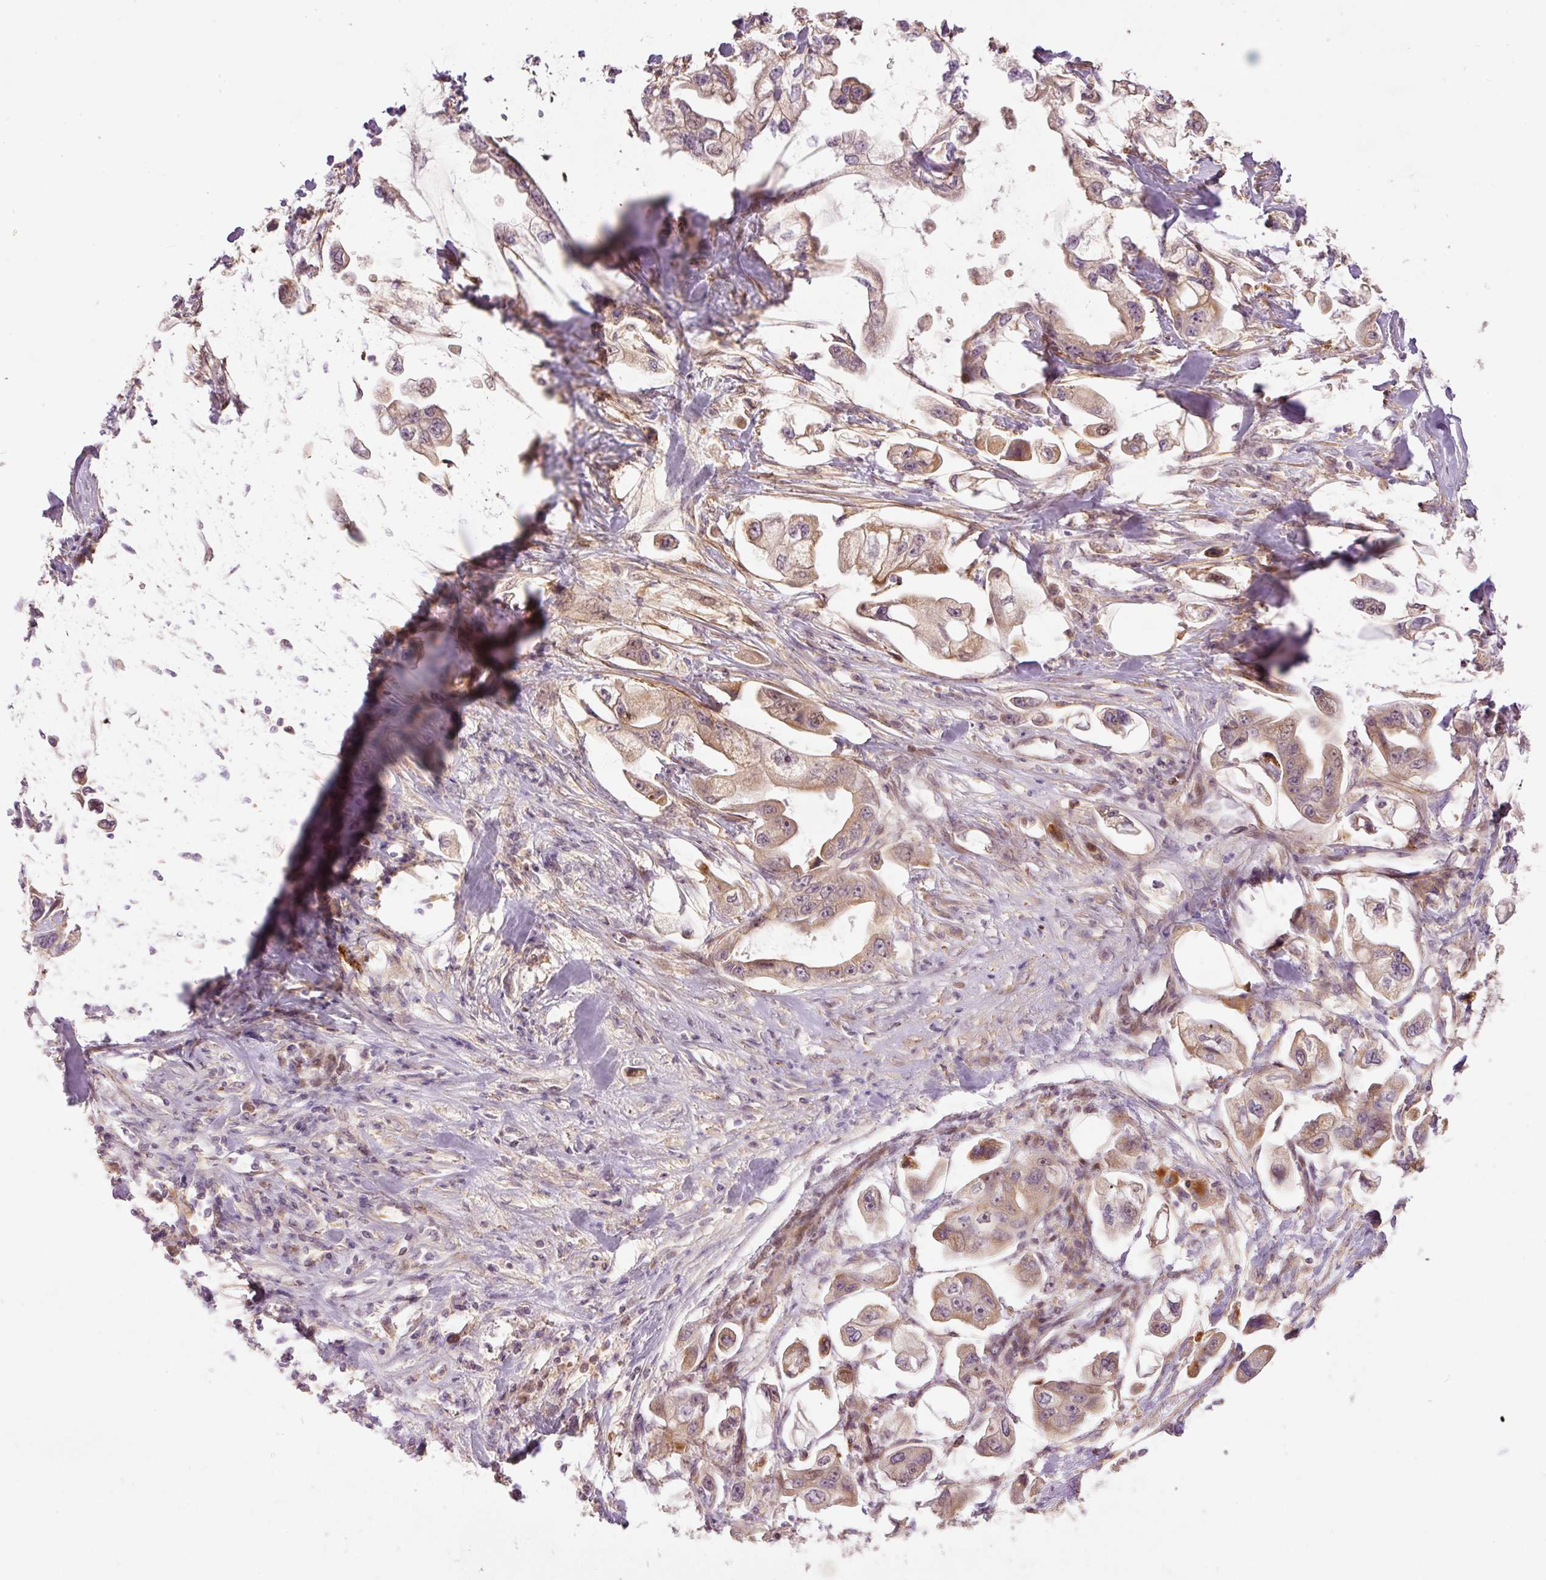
{"staining": {"intensity": "moderate", "quantity": ">75%", "location": "cytoplasmic/membranous,nuclear"}, "tissue": "stomach cancer", "cell_type": "Tumor cells", "image_type": "cancer", "snomed": [{"axis": "morphology", "description": "Adenocarcinoma, NOS"}, {"axis": "topography", "description": "Stomach"}], "caption": "Immunohistochemistry of adenocarcinoma (stomach) displays medium levels of moderate cytoplasmic/membranous and nuclear expression in about >75% of tumor cells.", "gene": "SLC29A3", "patient": {"sex": "male", "age": 62}}